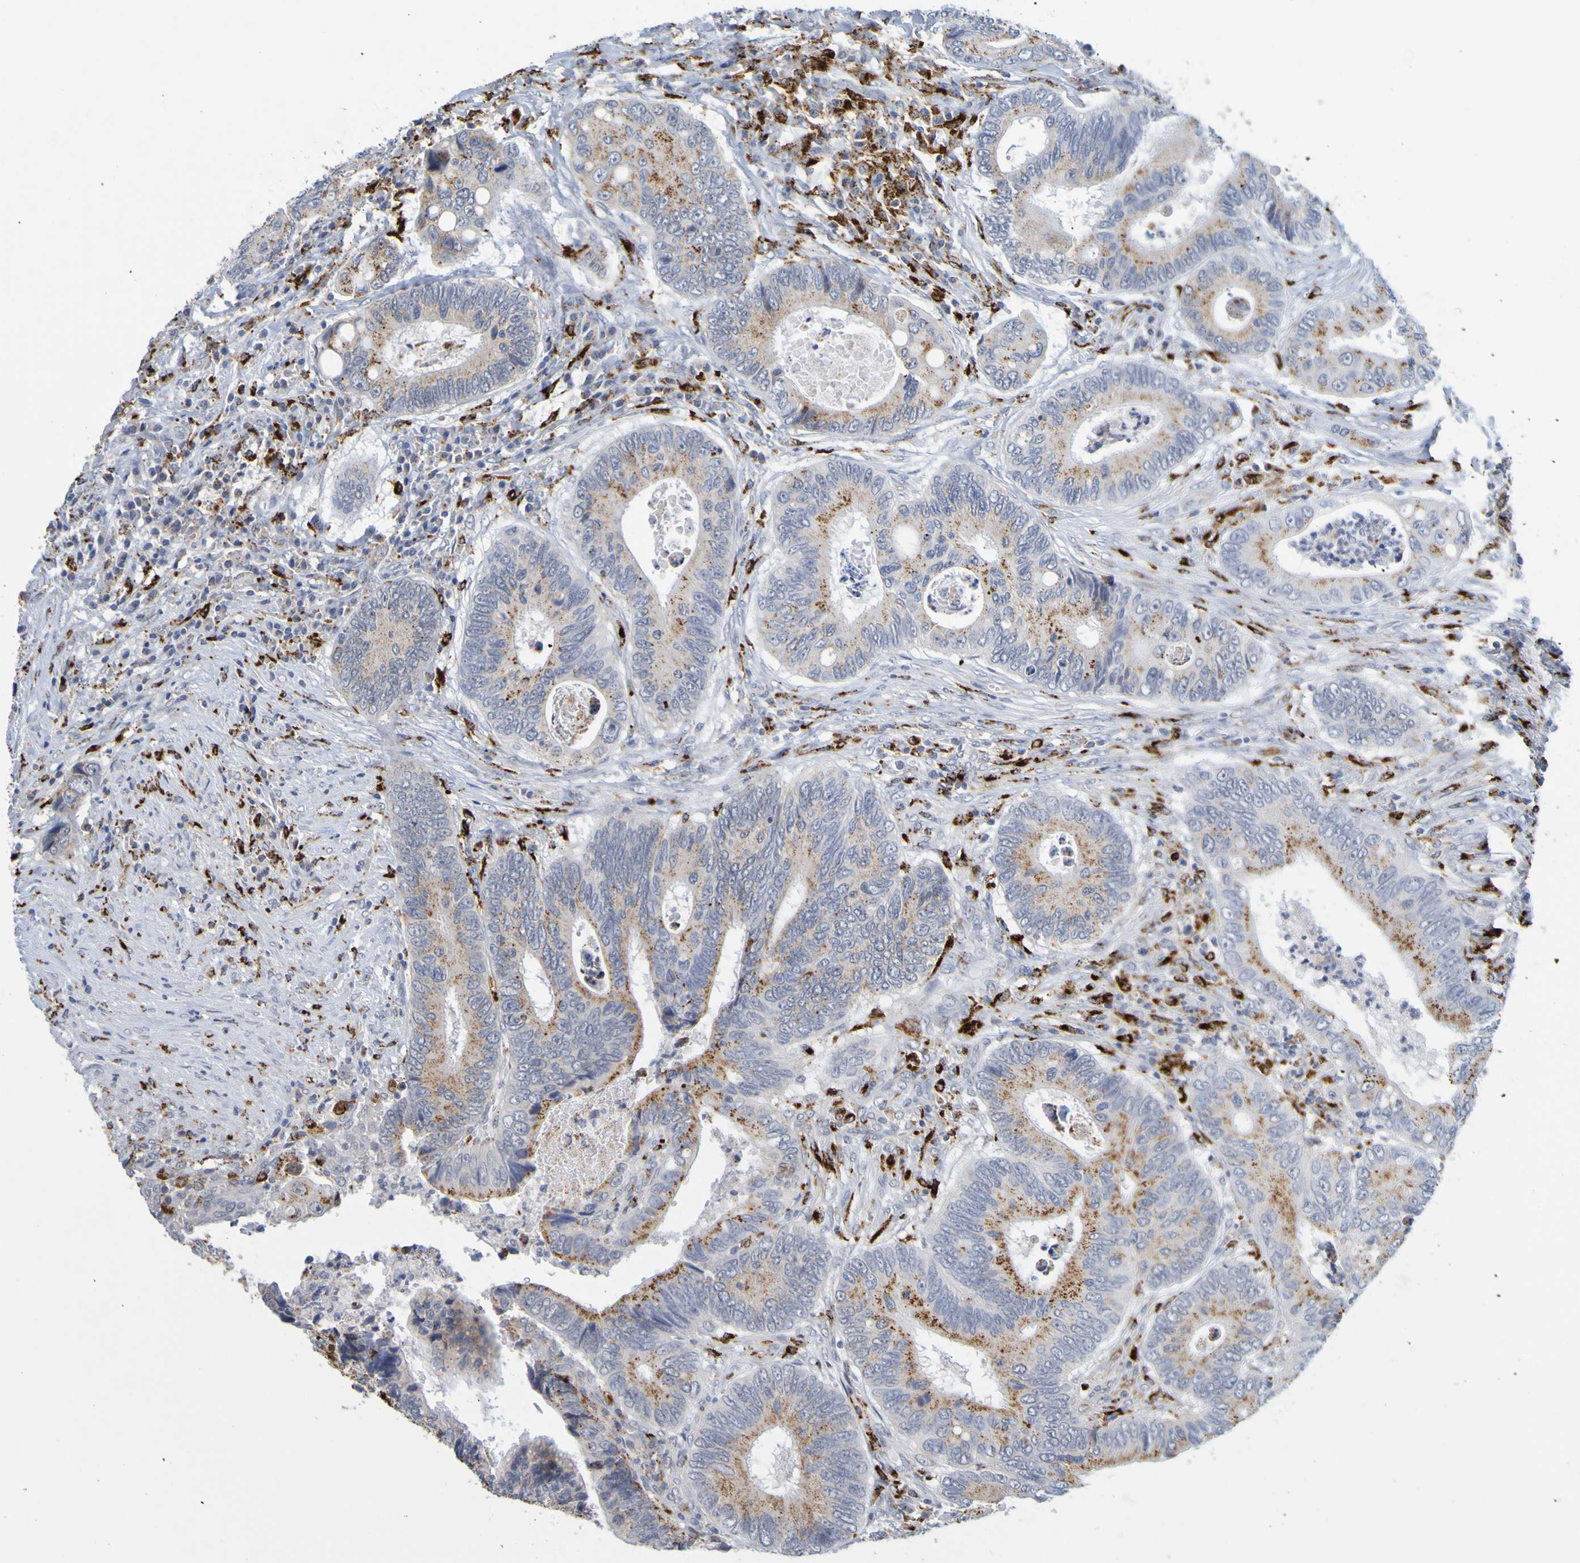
{"staining": {"intensity": "moderate", "quantity": "25%-75%", "location": "cytoplasmic/membranous"}, "tissue": "colorectal cancer", "cell_type": "Tumor cells", "image_type": "cancer", "snomed": [{"axis": "morphology", "description": "Inflammation, NOS"}, {"axis": "morphology", "description": "Adenocarcinoma, NOS"}, {"axis": "topography", "description": "Colon"}], "caption": "Tumor cells show moderate cytoplasmic/membranous positivity in approximately 25%-75% of cells in adenocarcinoma (colorectal).", "gene": "TPH1", "patient": {"sex": "male", "age": 72}}